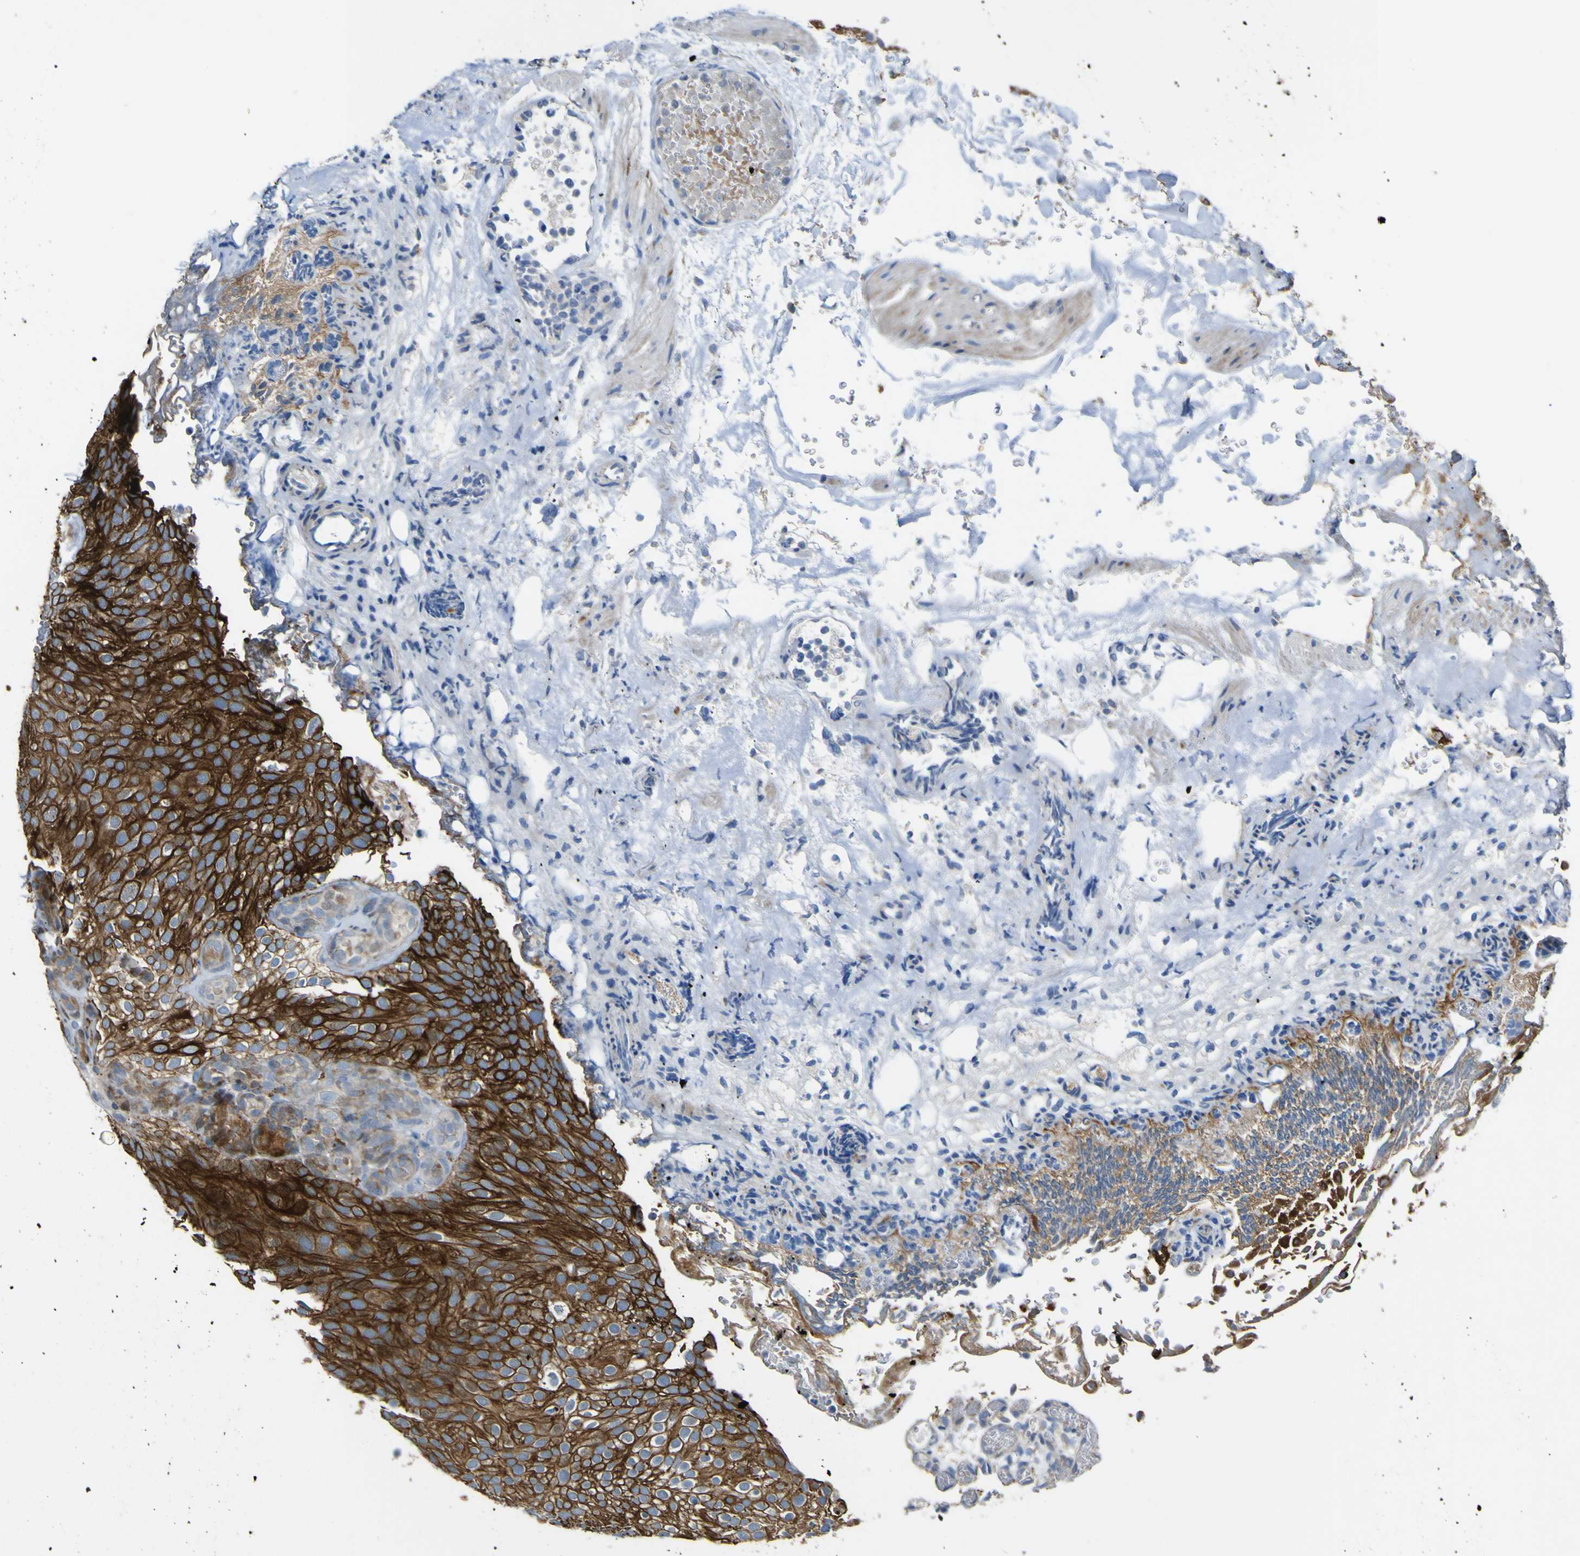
{"staining": {"intensity": "strong", "quantity": ">75%", "location": "cytoplasmic/membranous"}, "tissue": "urothelial cancer", "cell_type": "Tumor cells", "image_type": "cancer", "snomed": [{"axis": "morphology", "description": "Urothelial carcinoma, Low grade"}, {"axis": "topography", "description": "Urinary bladder"}], "caption": "Immunohistochemistry (IHC) micrograph of low-grade urothelial carcinoma stained for a protein (brown), which reveals high levels of strong cytoplasmic/membranous expression in approximately >75% of tumor cells.", "gene": "LBHD1", "patient": {"sex": "male", "age": 78}}